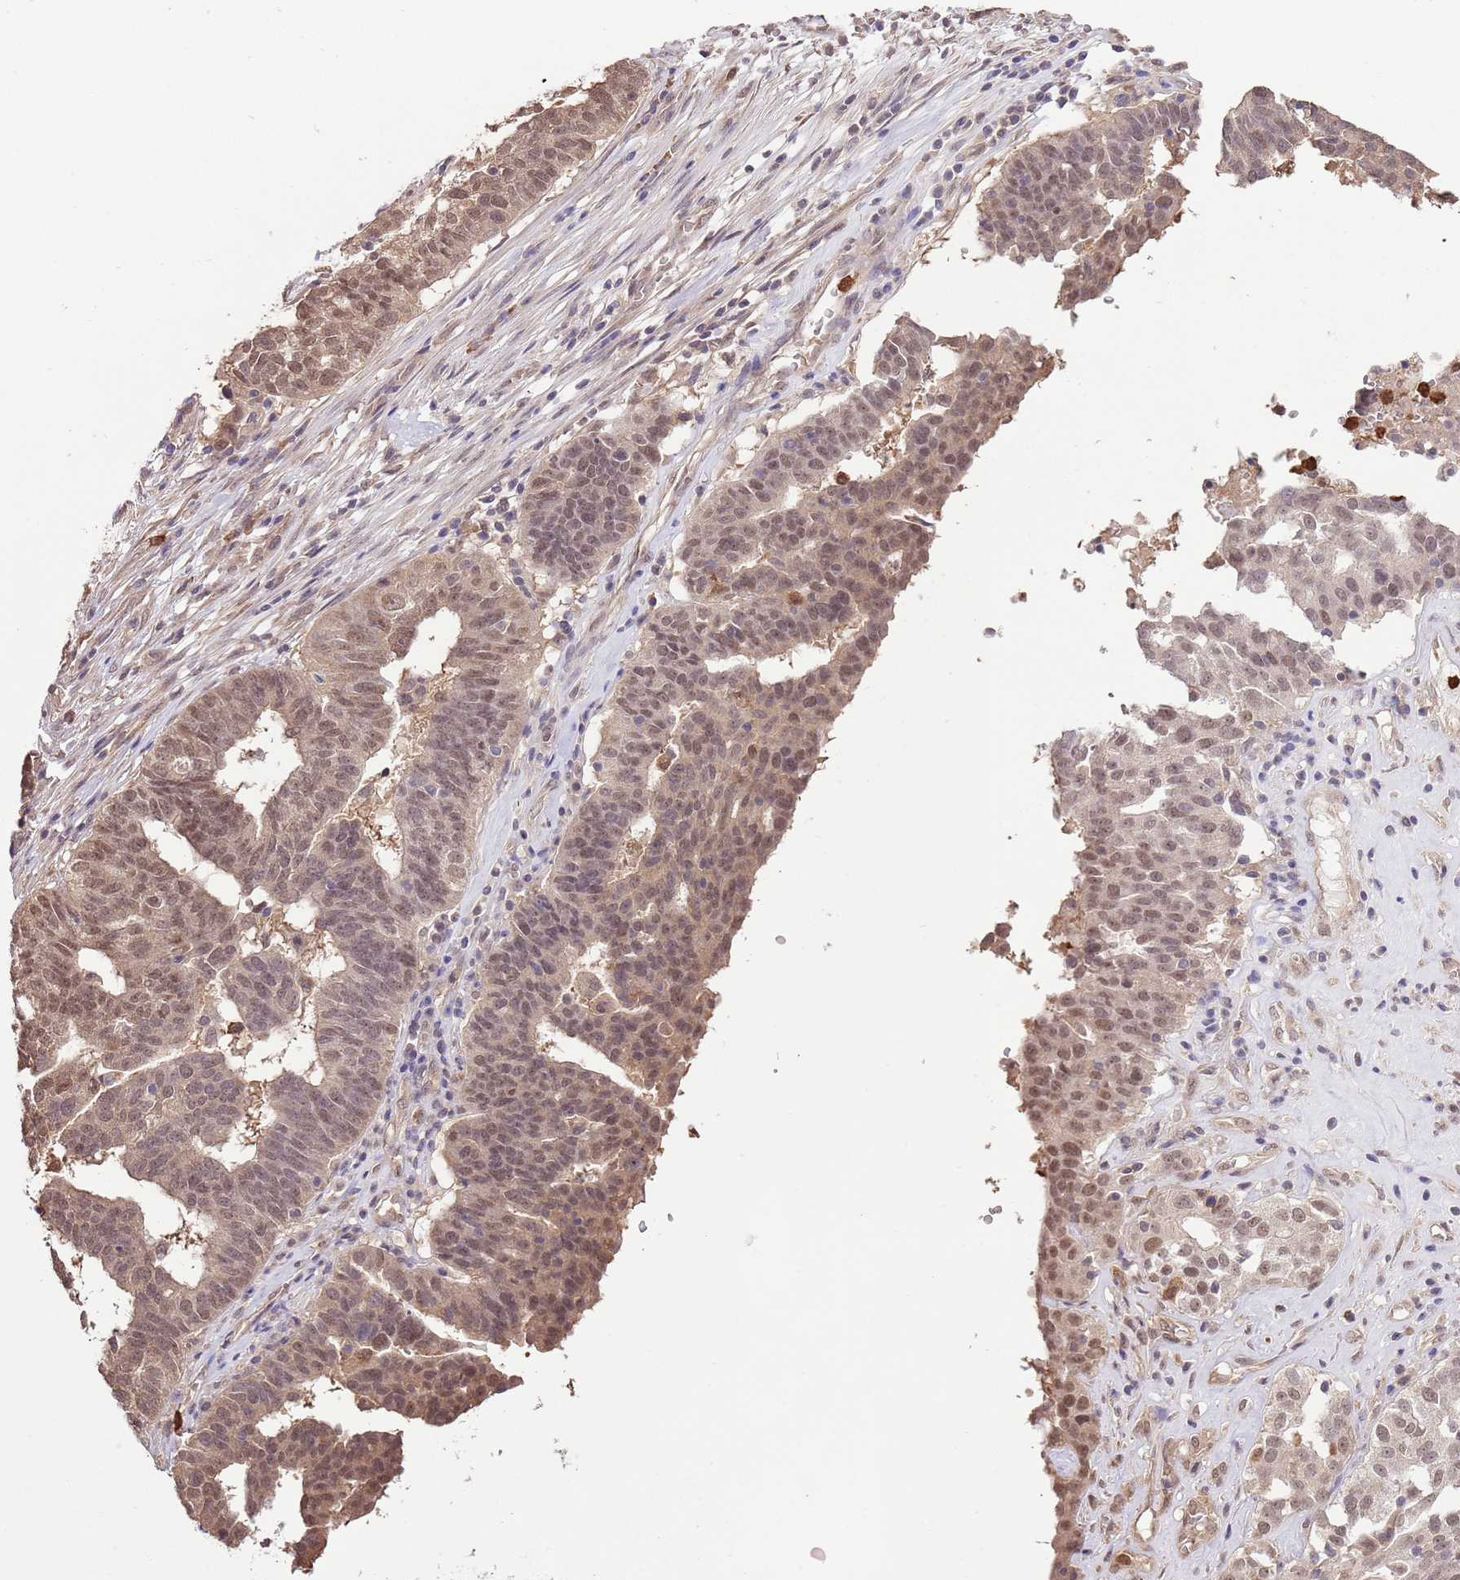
{"staining": {"intensity": "moderate", "quantity": "25%-75%", "location": "nuclear"}, "tissue": "ovarian cancer", "cell_type": "Tumor cells", "image_type": "cancer", "snomed": [{"axis": "morphology", "description": "Cystadenocarcinoma, serous, NOS"}, {"axis": "topography", "description": "Ovary"}], "caption": "Ovarian cancer (serous cystadenocarcinoma) stained with immunohistochemistry demonstrates moderate nuclear staining in about 25%-75% of tumor cells.", "gene": "AMIGO1", "patient": {"sex": "female", "age": 59}}